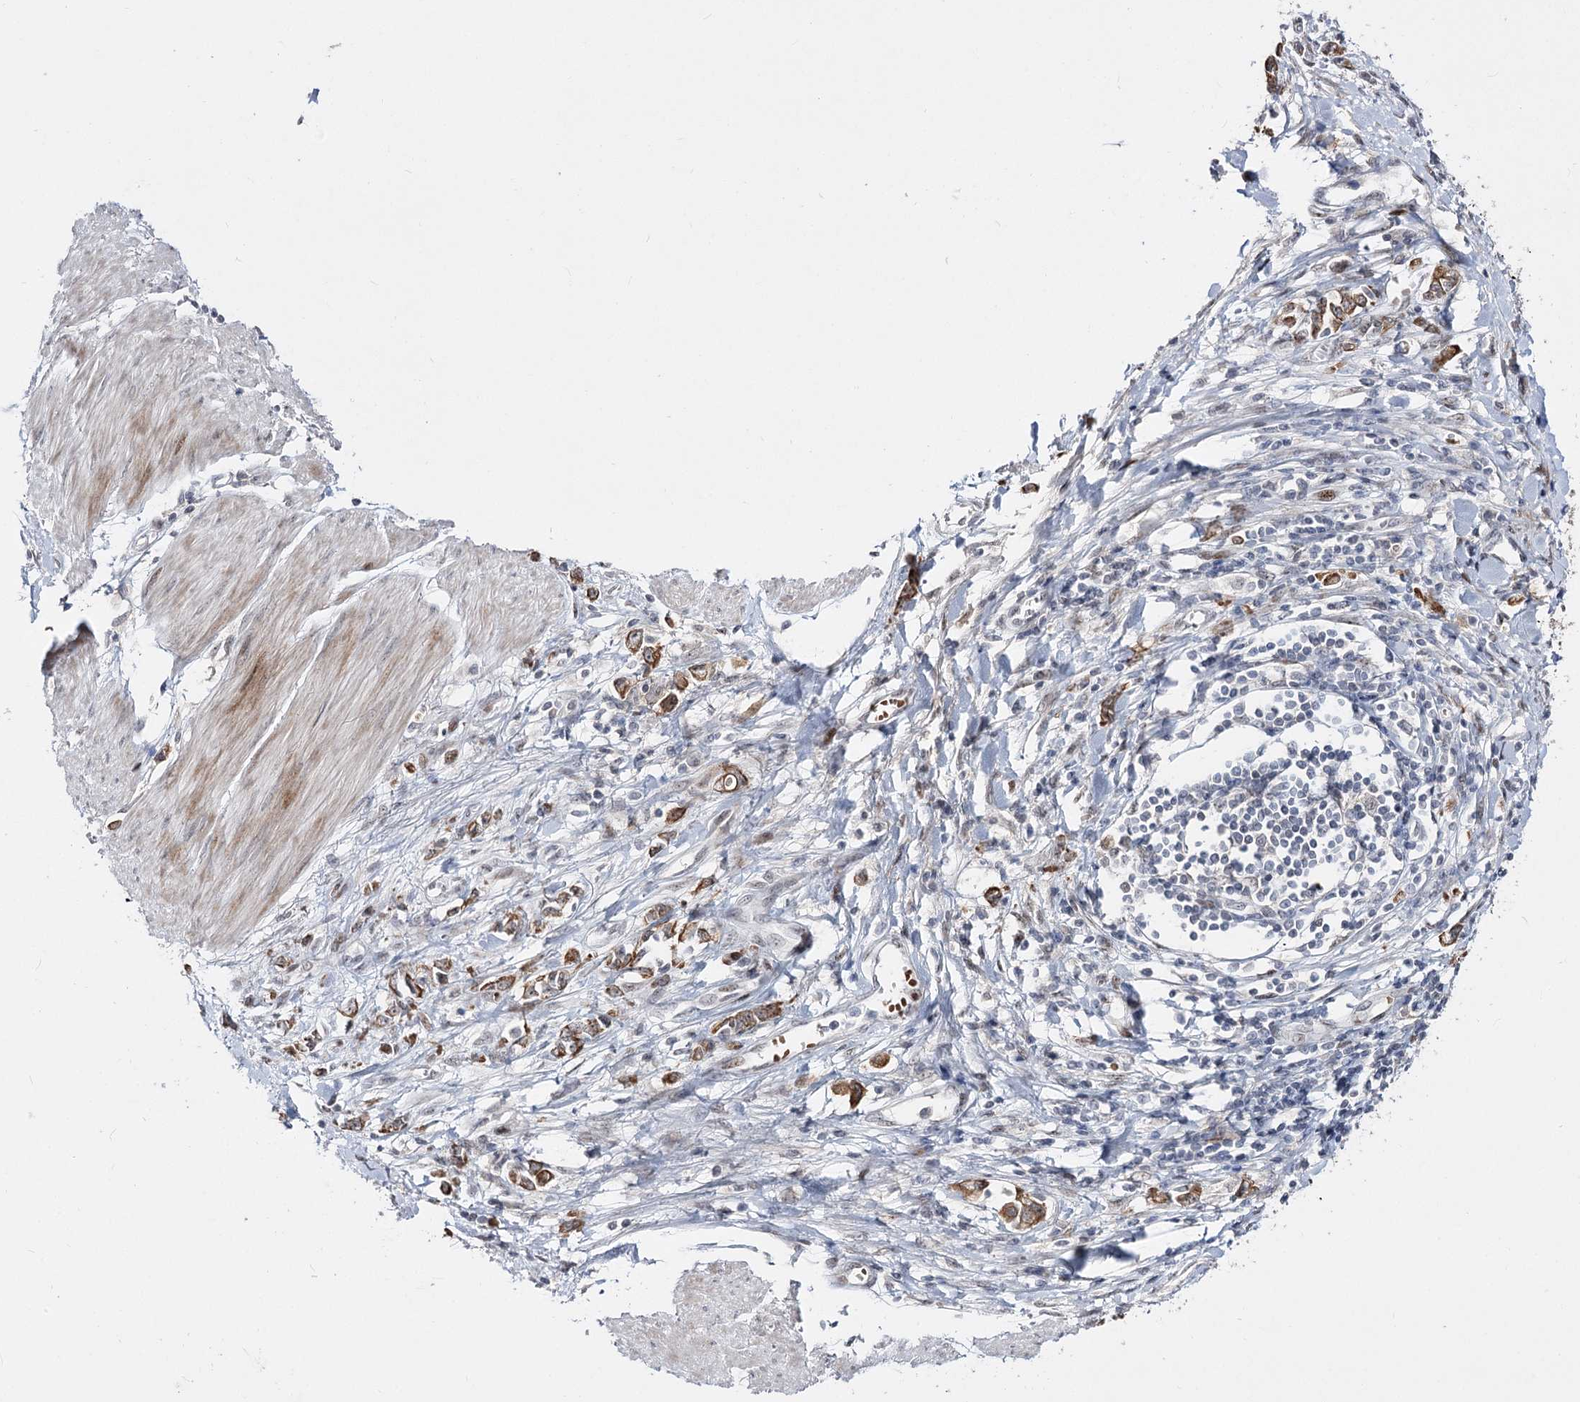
{"staining": {"intensity": "moderate", "quantity": ">75%", "location": "cytoplasmic/membranous"}, "tissue": "stomach cancer", "cell_type": "Tumor cells", "image_type": "cancer", "snomed": [{"axis": "morphology", "description": "Adenocarcinoma, NOS"}, {"axis": "topography", "description": "Stomach"}], "caption": "Immunohistochemical staining of adenocarcinoma (stomach) exhibits medium levels of moderate cytoplasmic/membranous protein staining in about >75% of tumor cells. The protein of interest is stained brown, and the nuclei are stained in blue (DAB IHC with brightfield microscopy, high magnification).", "gene": "STOX1", "patient": {"sex": "female", "age": 76}}